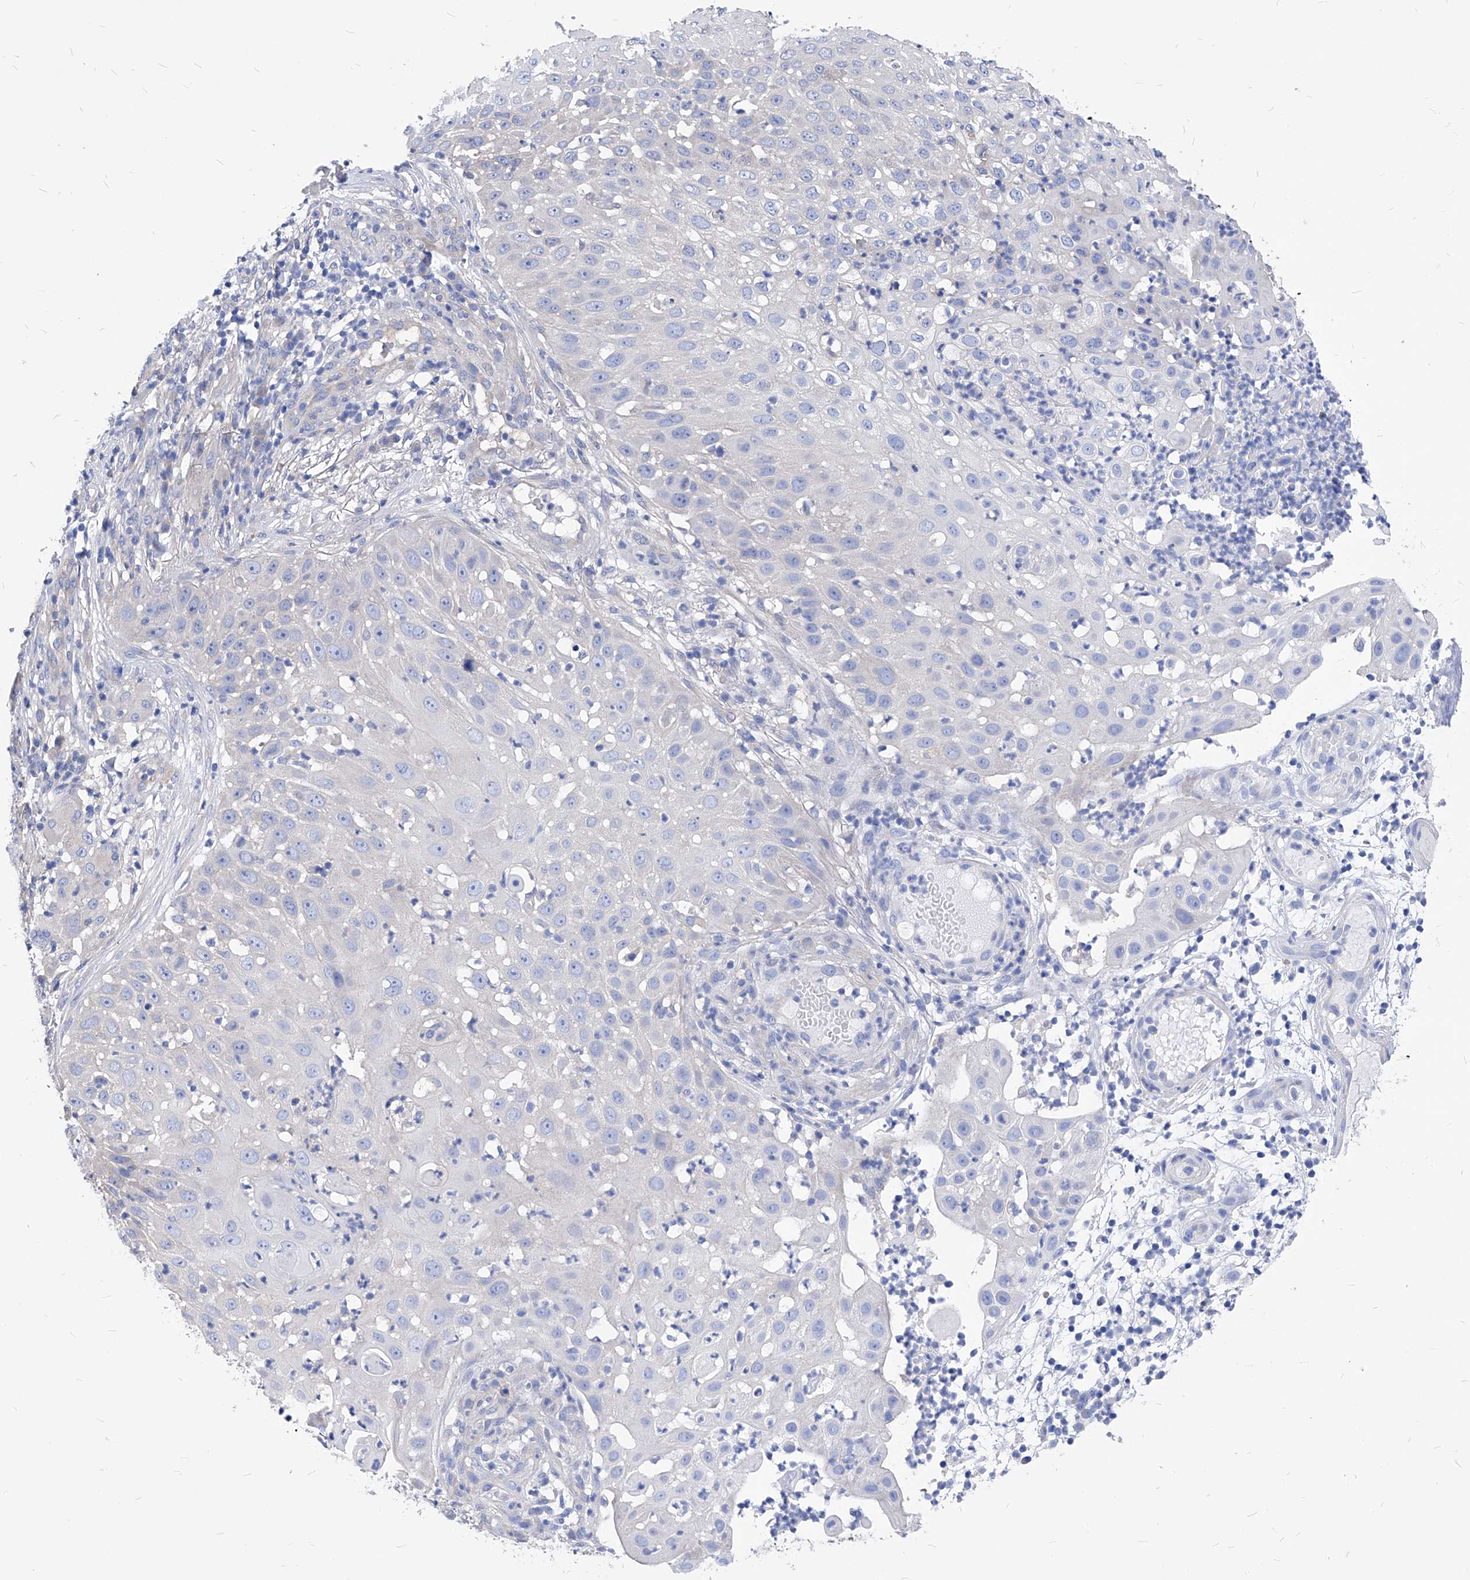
{"staining": {"intensity": "negative", "quantity": "none", "location": "none"}, "tissue": "skin cancer", "cell_type": "Tumor cells", "image_type": "cancer", "snomed": [{"axis": "morphology", "description": "Squamous cell carcinoma, NOS"}, {"axis": "topography", "description": "Skin"}], "caption": "Skin cancer (squamous cell carcinoma) stained for a protein using IHC exhibits no positivity tumor cells.", "gene": "XPNPEP1", "patient": {"sex": "female", "age": 44}}